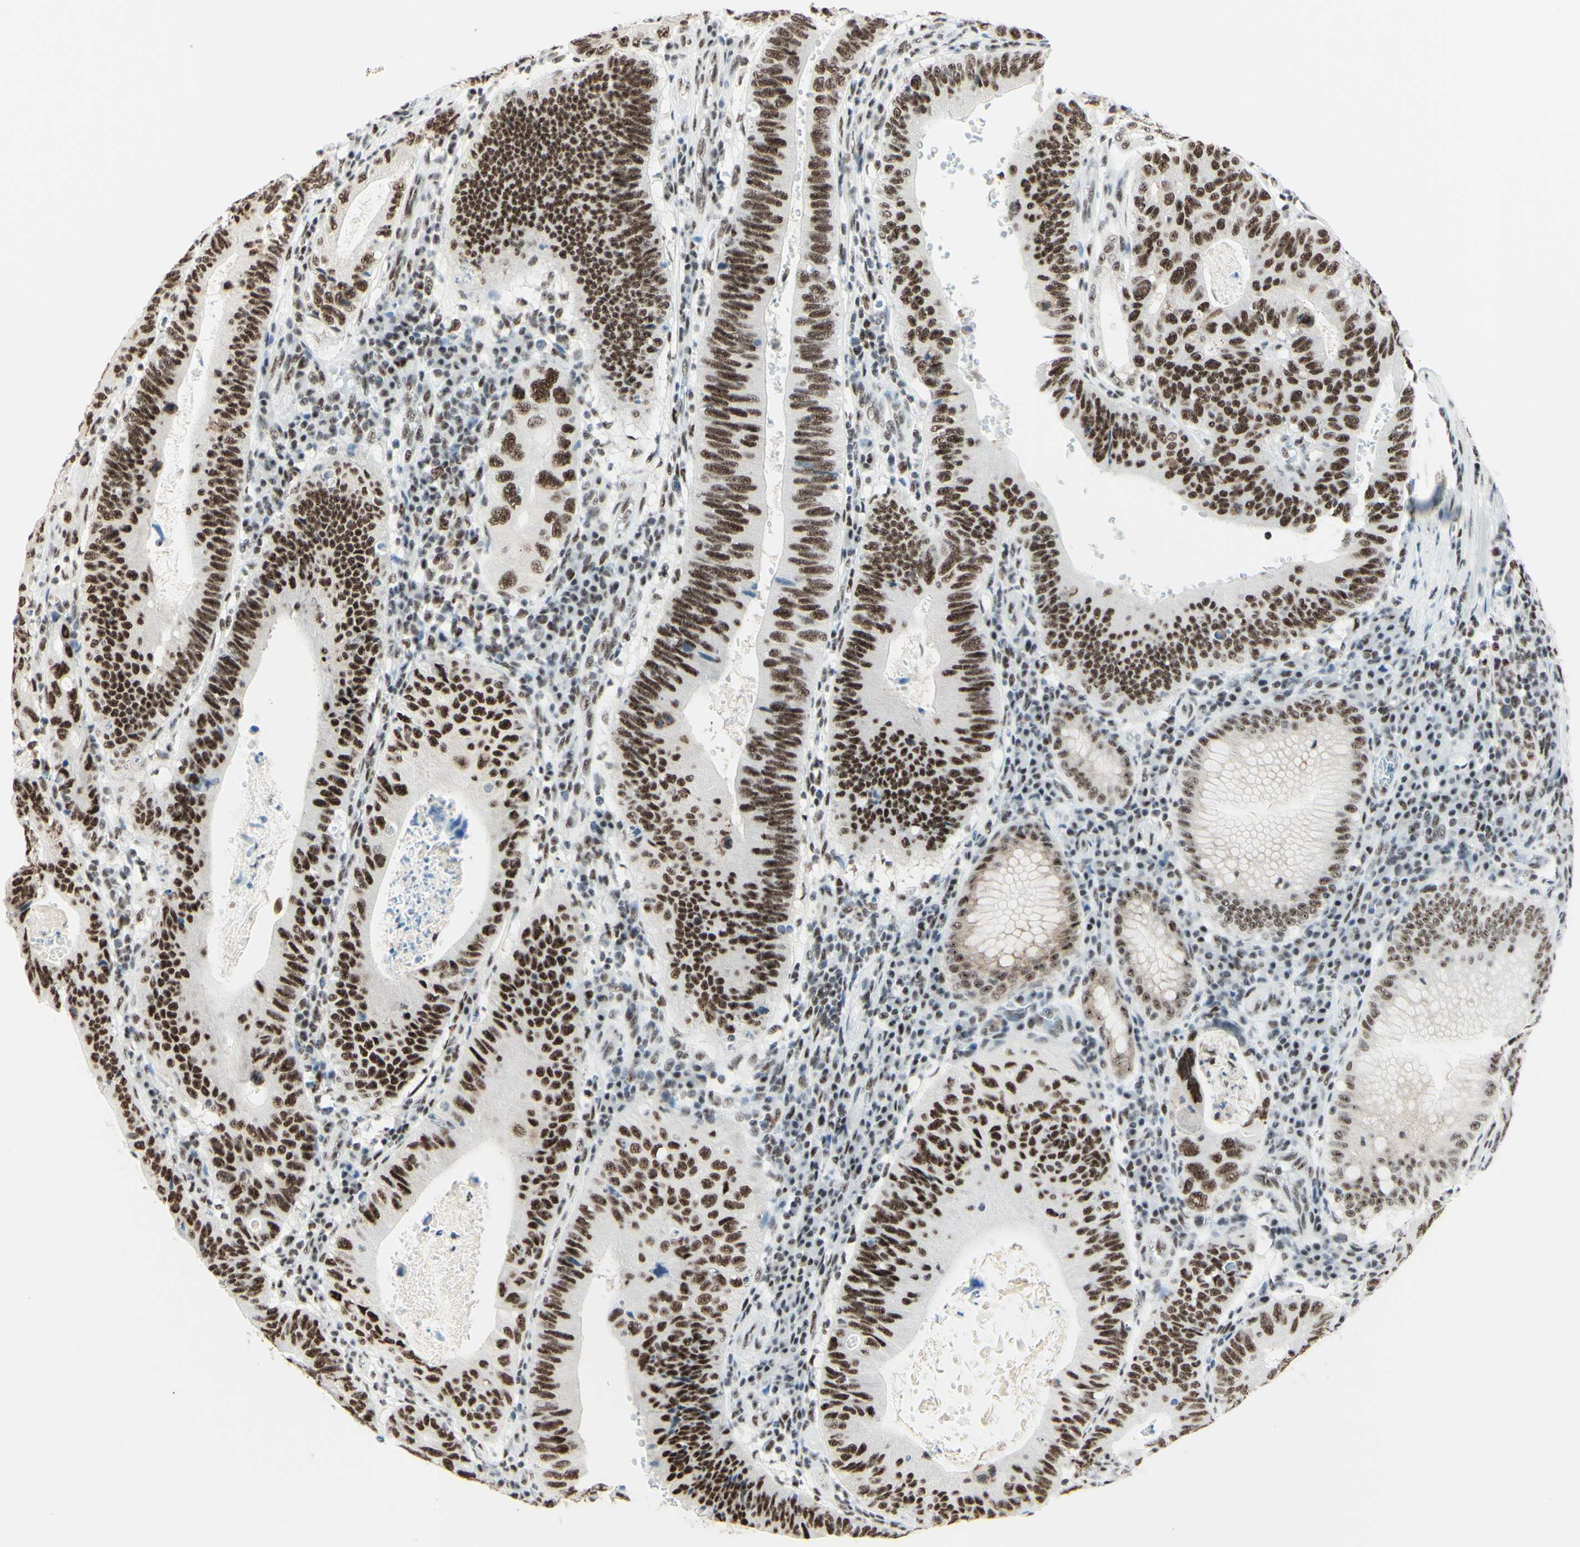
{"staining": {"intensity": "strong", "quantity": "25%-75%", "location": "nuclear"}, "tissue": "stomach cancer", "cell_type": "Tumor cells", "image_type": "cancer", "snomed": [{"axis": "morphology", "description": "Adenocarcinoma, NOS"}, {"axis": "topography", "description": "Stomach"}], "caption": "The micrograph shows staining of adenocarcinoma (stomach), revealing strong nuclear protein staining (brown color) within tumor cells.", "gene": "WTAP", "patient": {"sex": "male", "age": 59}}